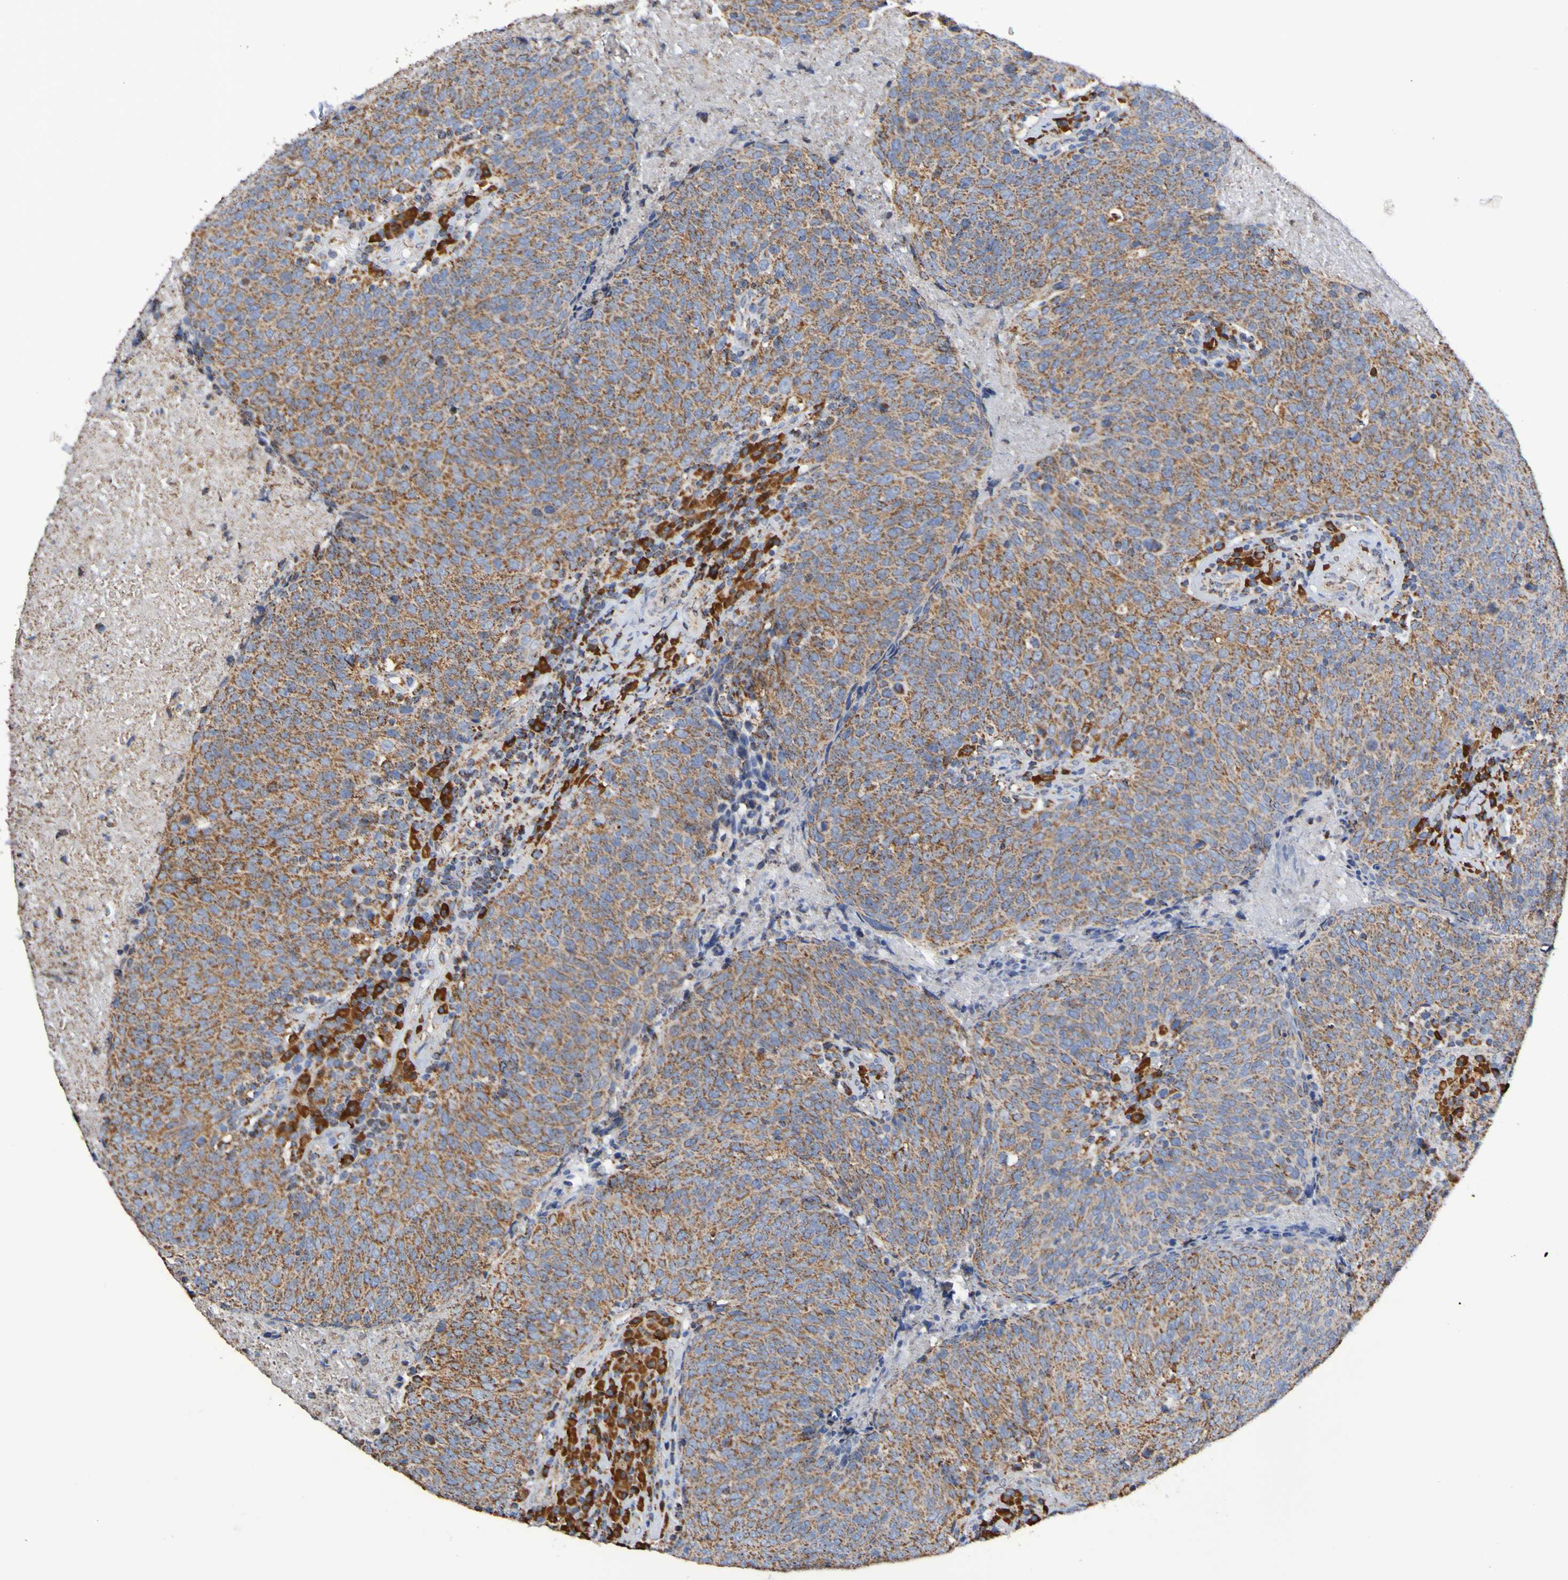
{"staining": {"intensity": "moderate", "quantity": ">75%", "location": "cytoplasmic/membranous"}, "tissue": "head and neck cancer", "cell_type": "Tumor cells", "image_type": "cancer", "snomed": [{"axis": "morphology", "description": "Squamous cell carcinoma, NOS"}, {"axis": "morphology", "description": "Squamous cell carcinoma, metastatic, NOS"}, {"axis": "topography", "description": "Lymph node"}, {"axis": "topography", "description": "Head-Neck"}], "caption": "Immunohistochemical staining of head and neck cancer demonstrates medium levels of moderate cytoplasmic/membranous protein expression in about >75% of tumor cells. The staining was performed using DAB to visualize the protein expression in brown, while the nuclei were stained in blue with hematoxylin (Magnification: 20x).", "gene": "IL18R1", "patient": {"sex": "male", "age": 62}}